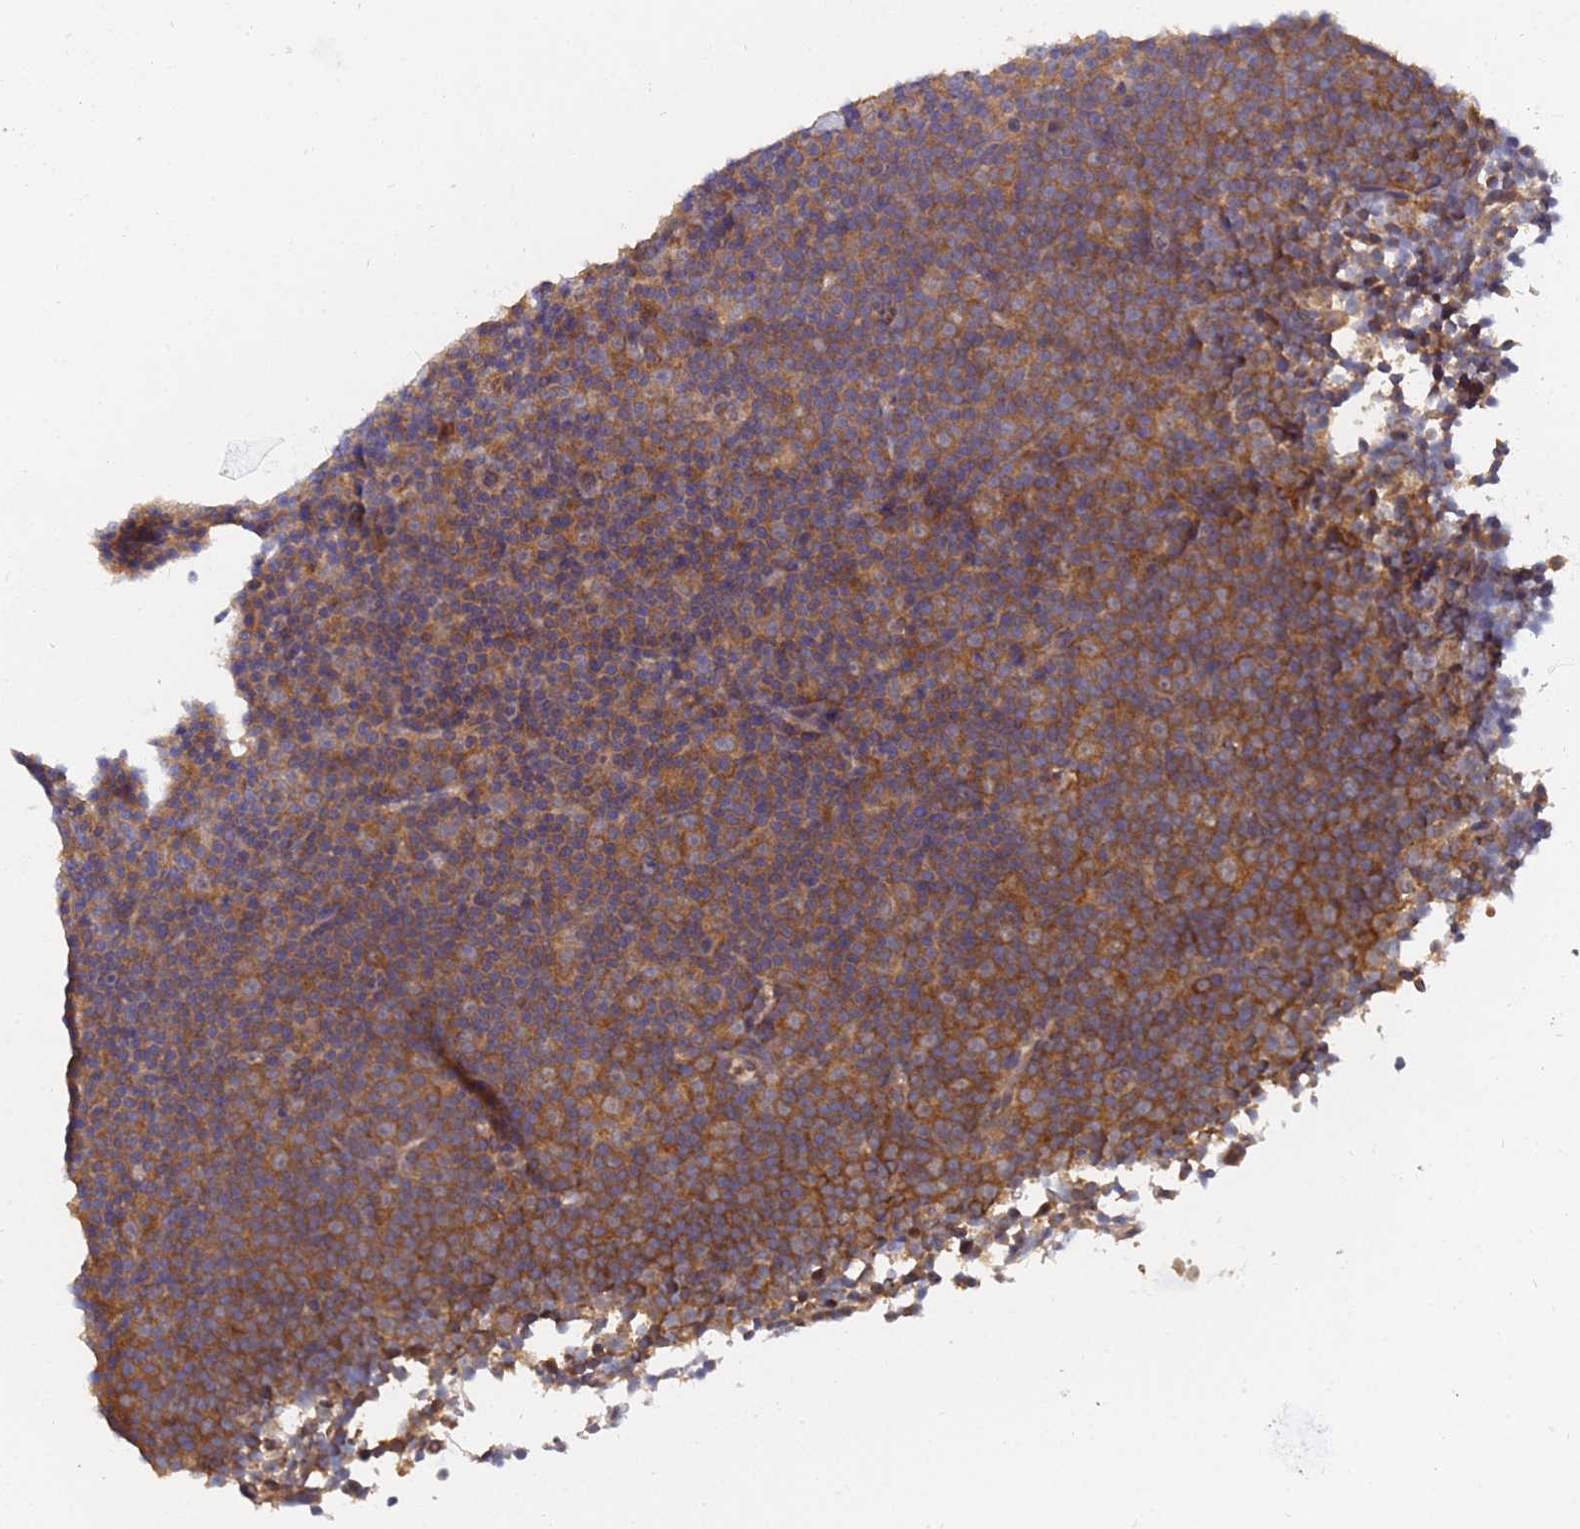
{"staining": {"intensity": "moderate", "quantity": ">75%", "location": "cytoplasmic/membranous"}, "tissue": "lymphoma", "cell_type": "Tumor cells", "image_type": "cancer", "snomed": [{"axis": "morphology", "description": "Malignant lymphoma, non-Hodgkin's type, Low grade"}, {"axis": "topography", "description": "Lymph node"}], "caption": "A micrograph showing moderate cytoplasmic/membranous expression in about >75% of tumor cells in lymphoma, as visualized by brown immunohistochemical staining.", "gene": "ALS2CL", "patient": {"sex": "female", "age": 67}}